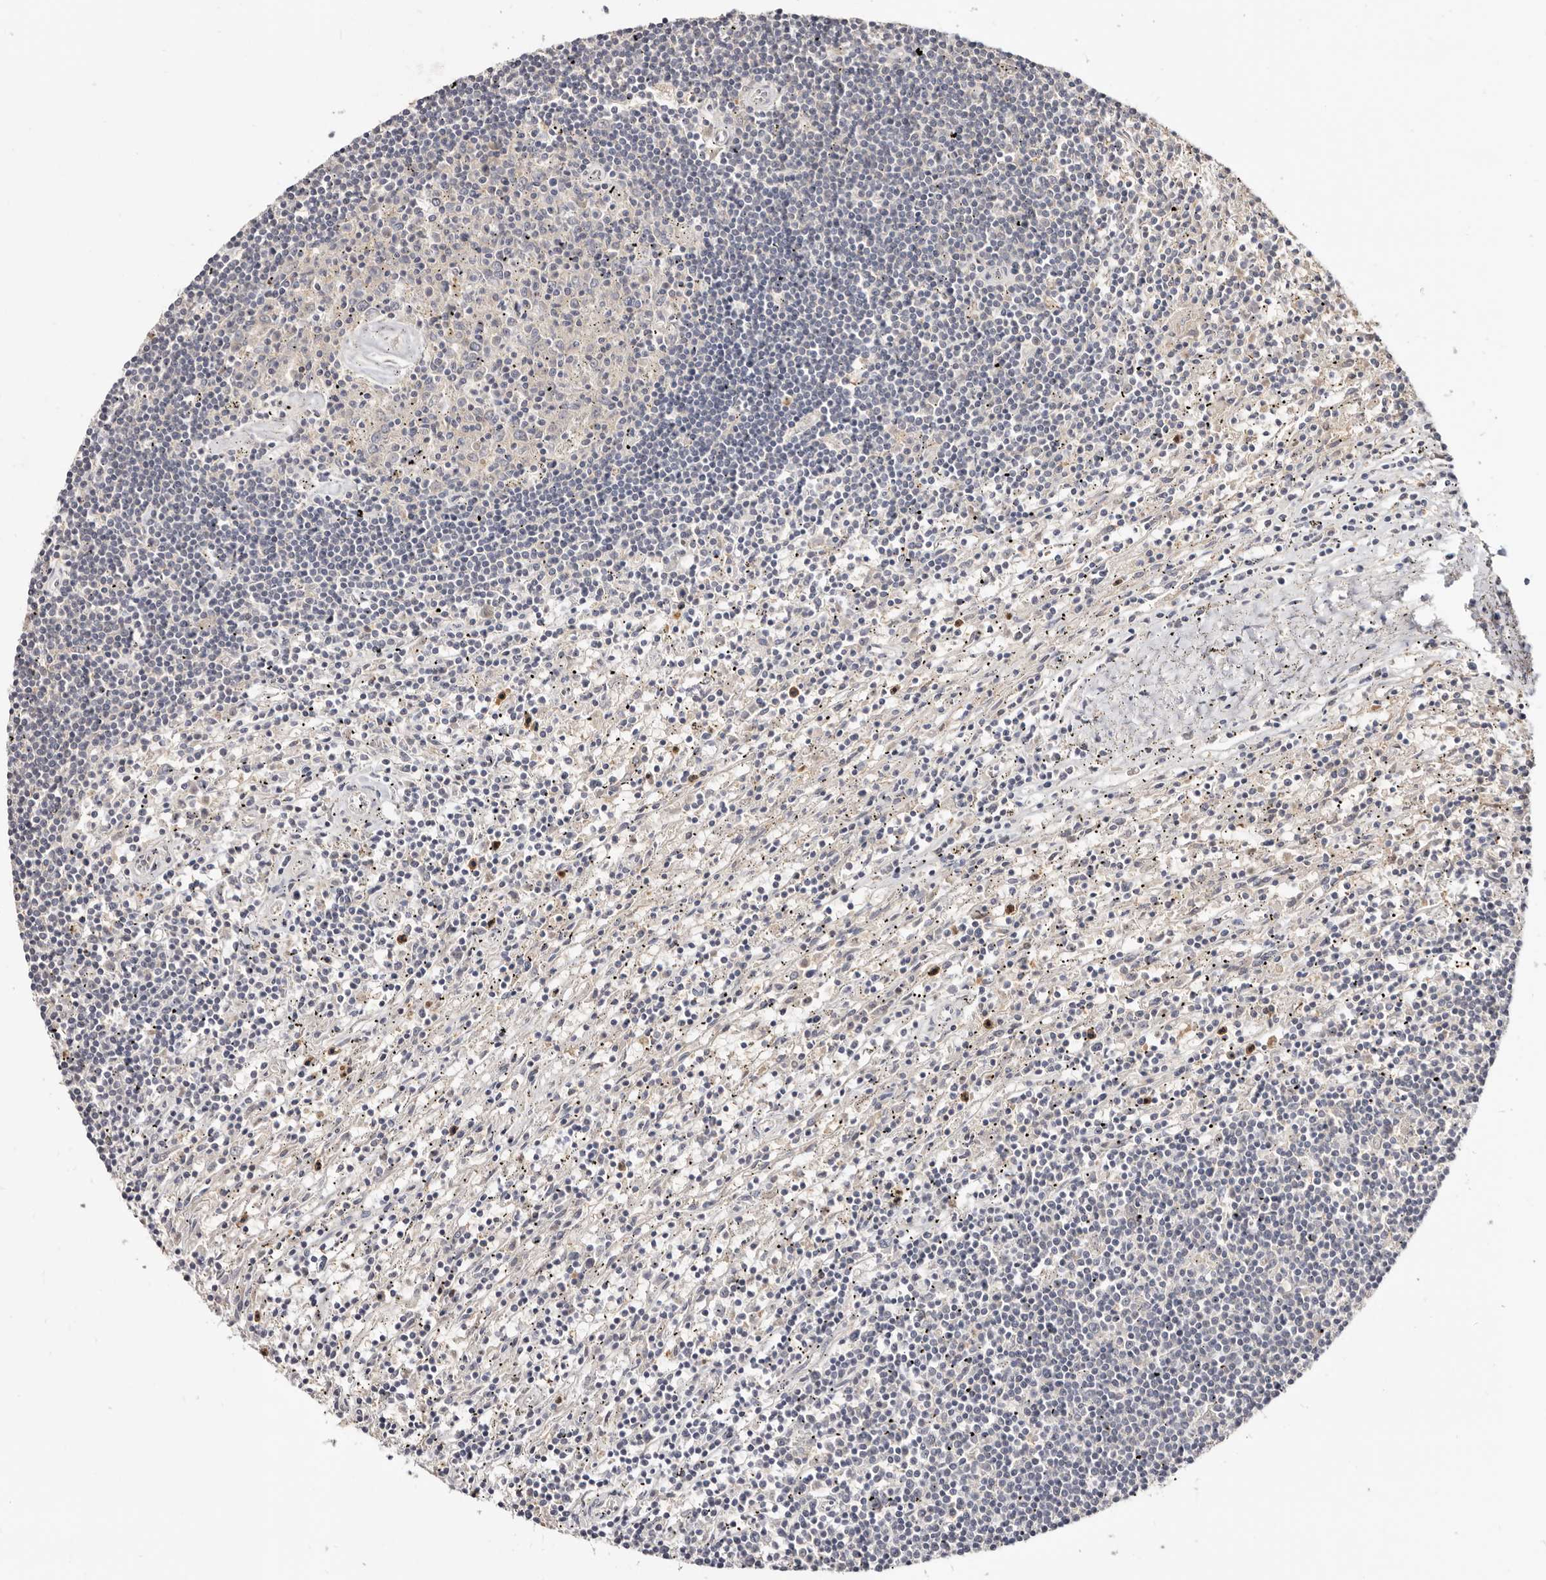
{"staining": {"intensity": "negative", "quantity": "none", "location": "none"}, "tissue": "lymphoma", "cell_type": "Tumor cells", "image_type": "cancer", "snomed": [{"axis": "morphology", "description": "Malignant lymphoma, non-Hodgkin's type, Low grade"}, {"axis": "topography", "description": "Spleen"}], "caption": "Tumor cells show no significant protein expression in low-grade malignant lymphoma, non-Hodgkin's type.", "gene": "TC2N", "patient": {"sex": "male", "age": 76}}